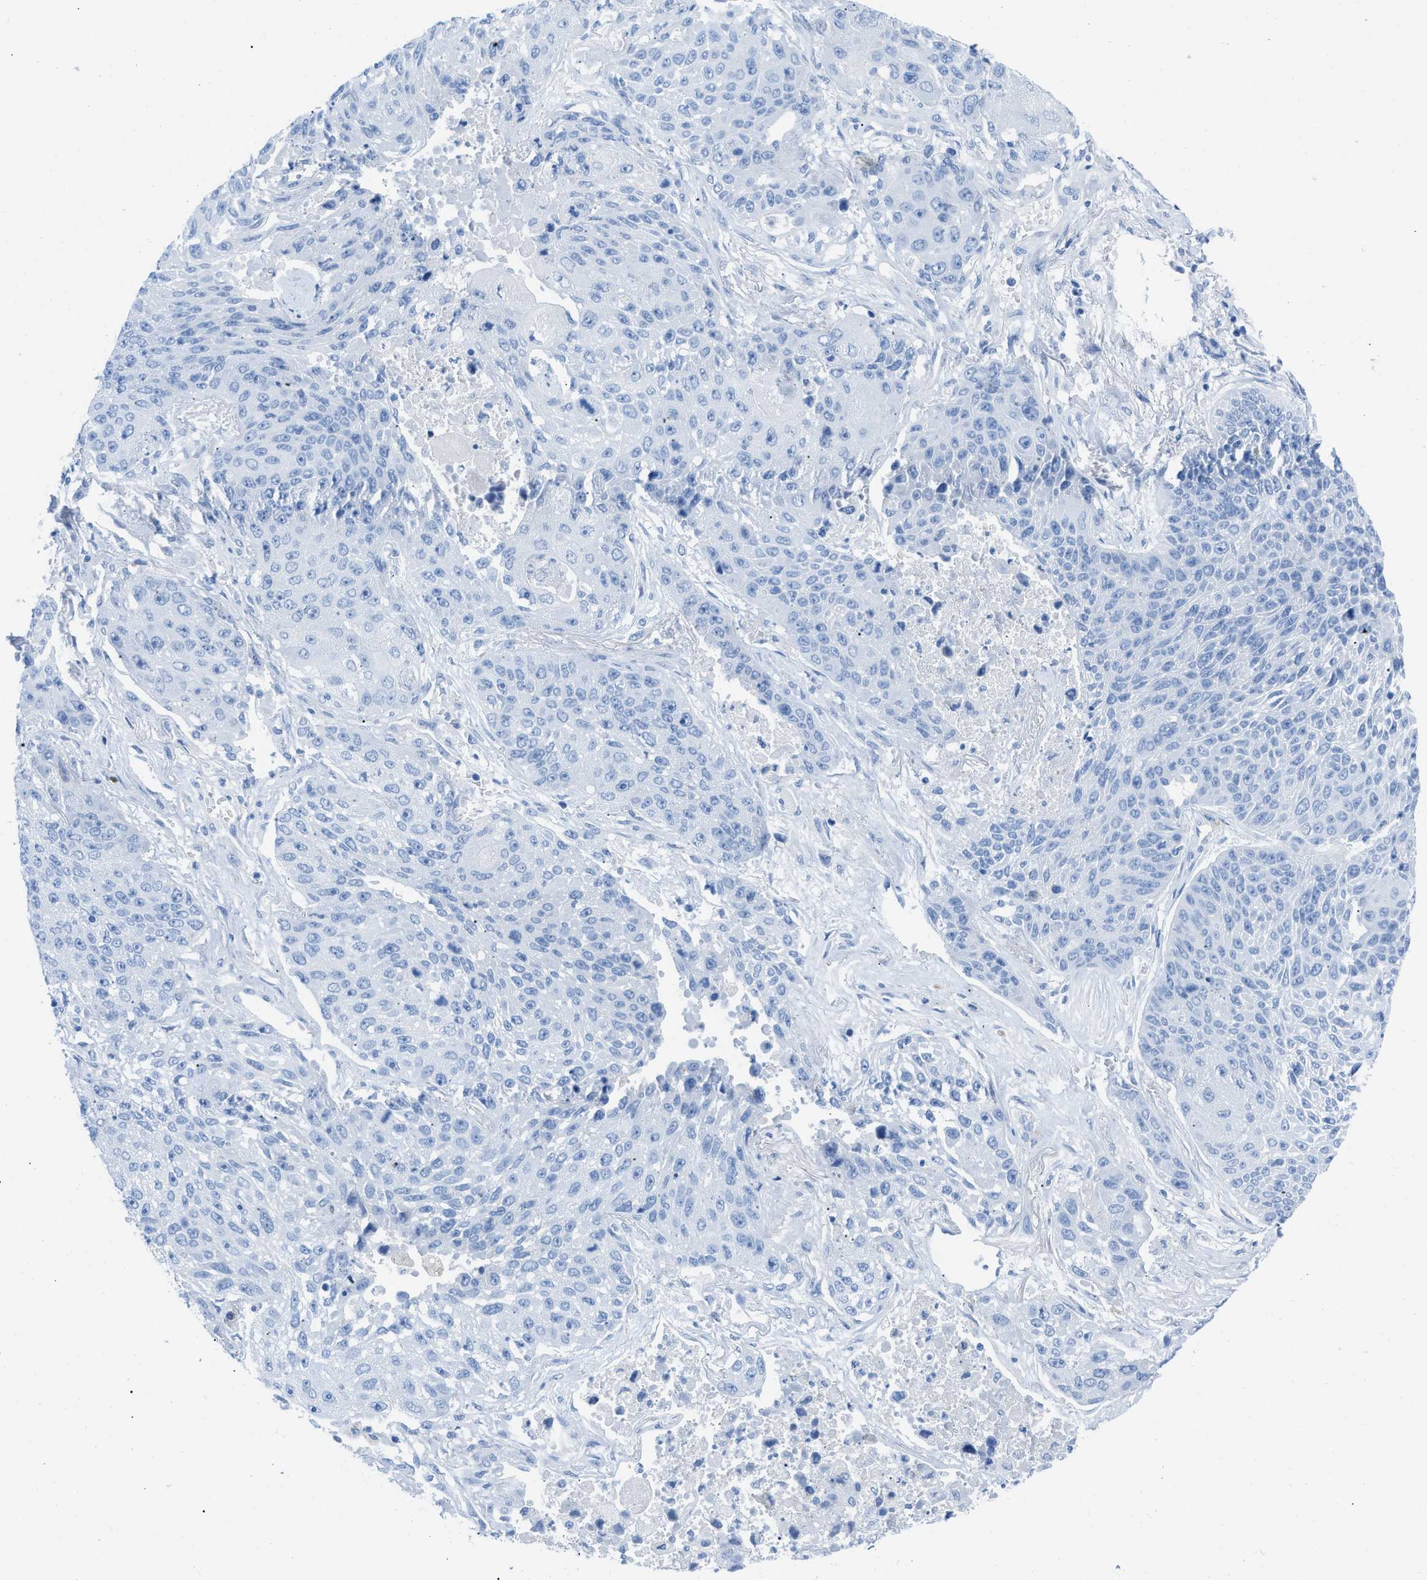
{"staining": {"intensity": "negative", "quantity": "none", "location": "none"}, "tissue": "lung cancer", "cell_type": "Tumor cells", "image_type": "cancer", "snomed": [{"axis": "morphology", "description": "Squamous cell carcinoma, NOS"}, {"axis": "topography", "description": "Lung"}], "caption": "Immunohistochemistry image of human lung squamous cell carcinoma stained for a protein (brown), which displays no staining in tumor cells. Brightfield microscopy of immunohistochemistry (IHC) stained with DAB (brown) and hematoxylin (blue), captured at high magnification.", "gene": "TCL1A", "patient": {"sex": "male", "age": 61}}